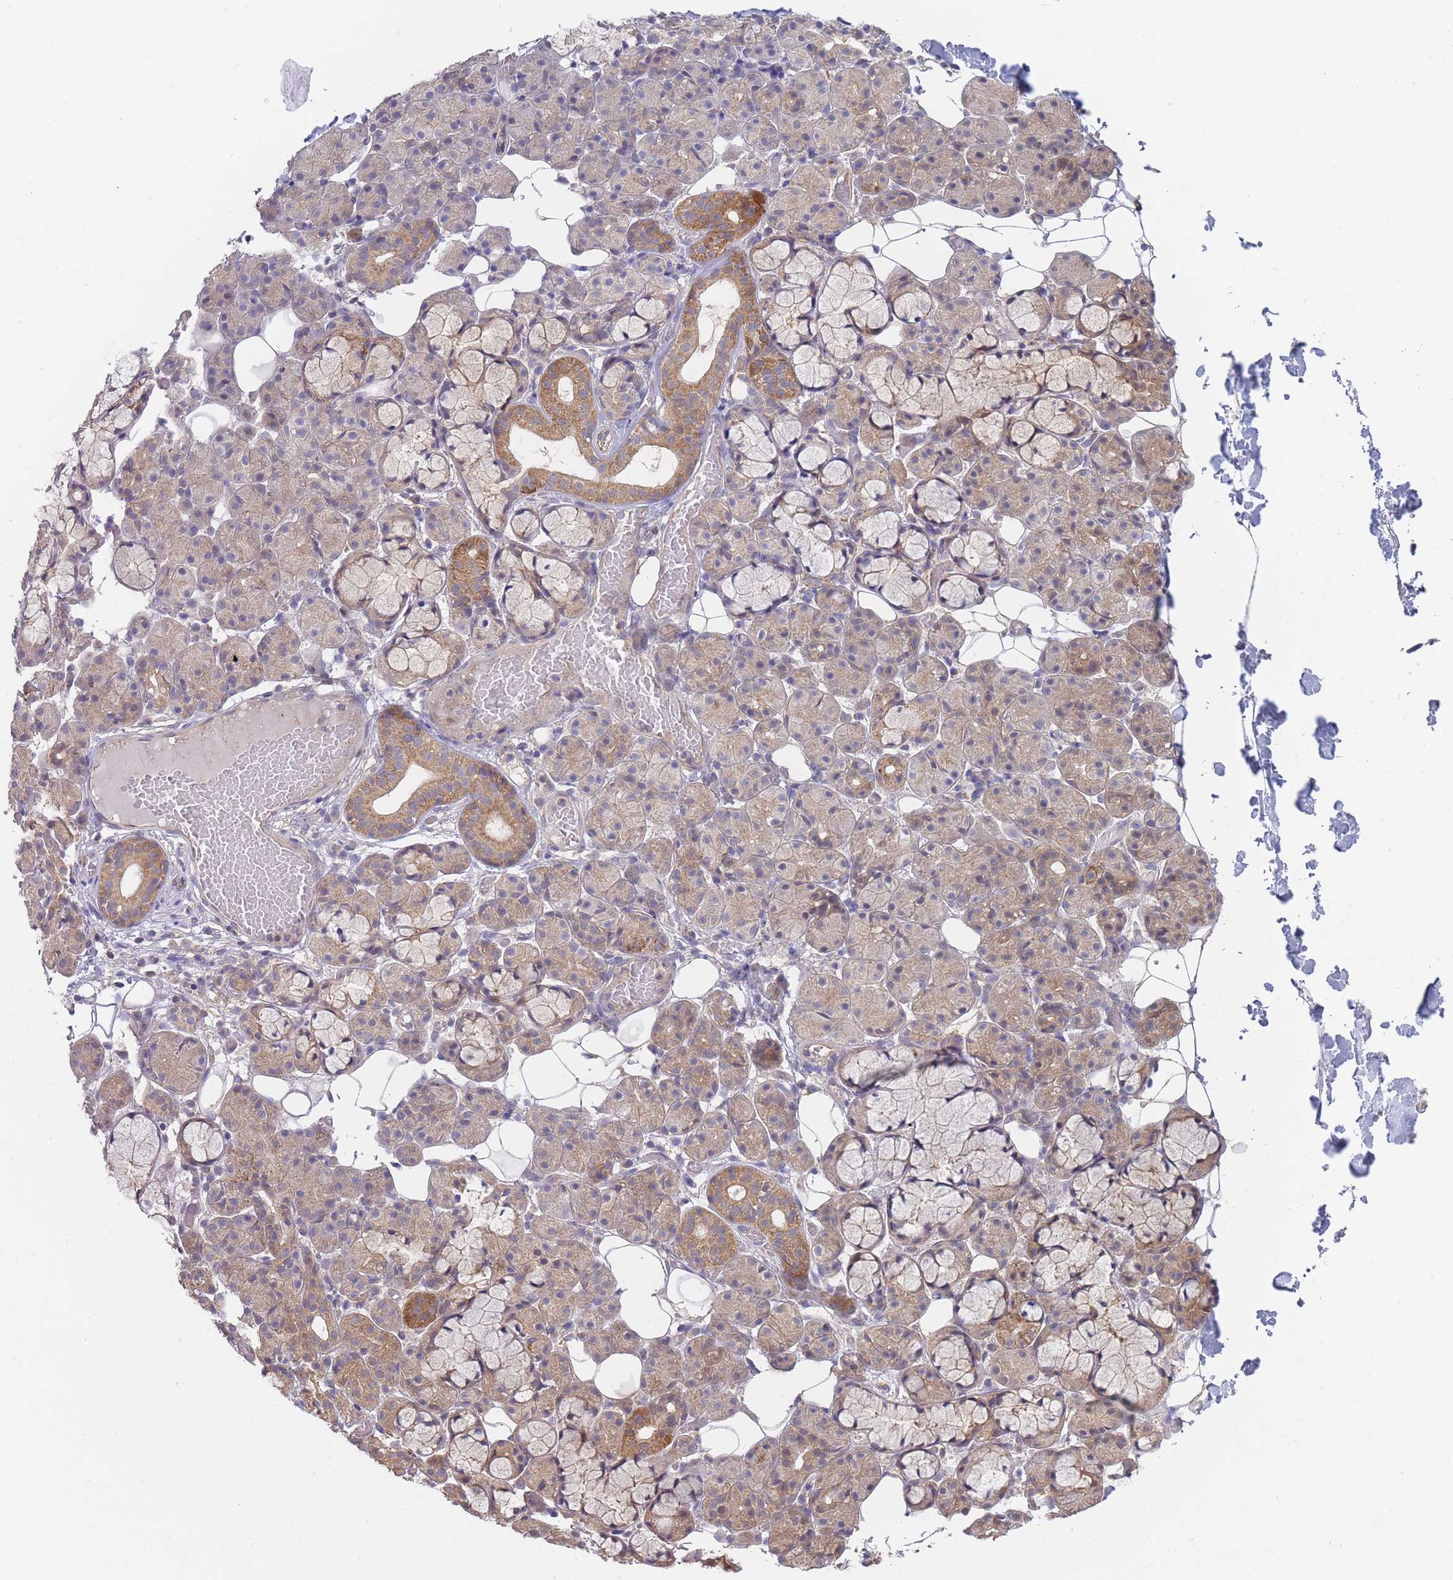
{"staining": {"intensity": "moderate", "quantity": "25%-75%", "location": "cytoplasmic/membranous"}, "tissue": "salivary gland", "cell_type": "Glandular cells", "image_type": "normal", "snomed": [{"axis": "morphology", "description": "Normal tissue, NOS"}, {"axis": "topography", "description": "Salivary gland"}], "caption": "A medium amount of moderate cytoplasmic/membranous positivity is appreciated in about 25%-75% of glandular cells in benign salivary gland. (Brightfield microscopy of DAB IHC at high magnification).", "gene": "MRPS18B", "patient": {"sex": "male", "age": 63}}